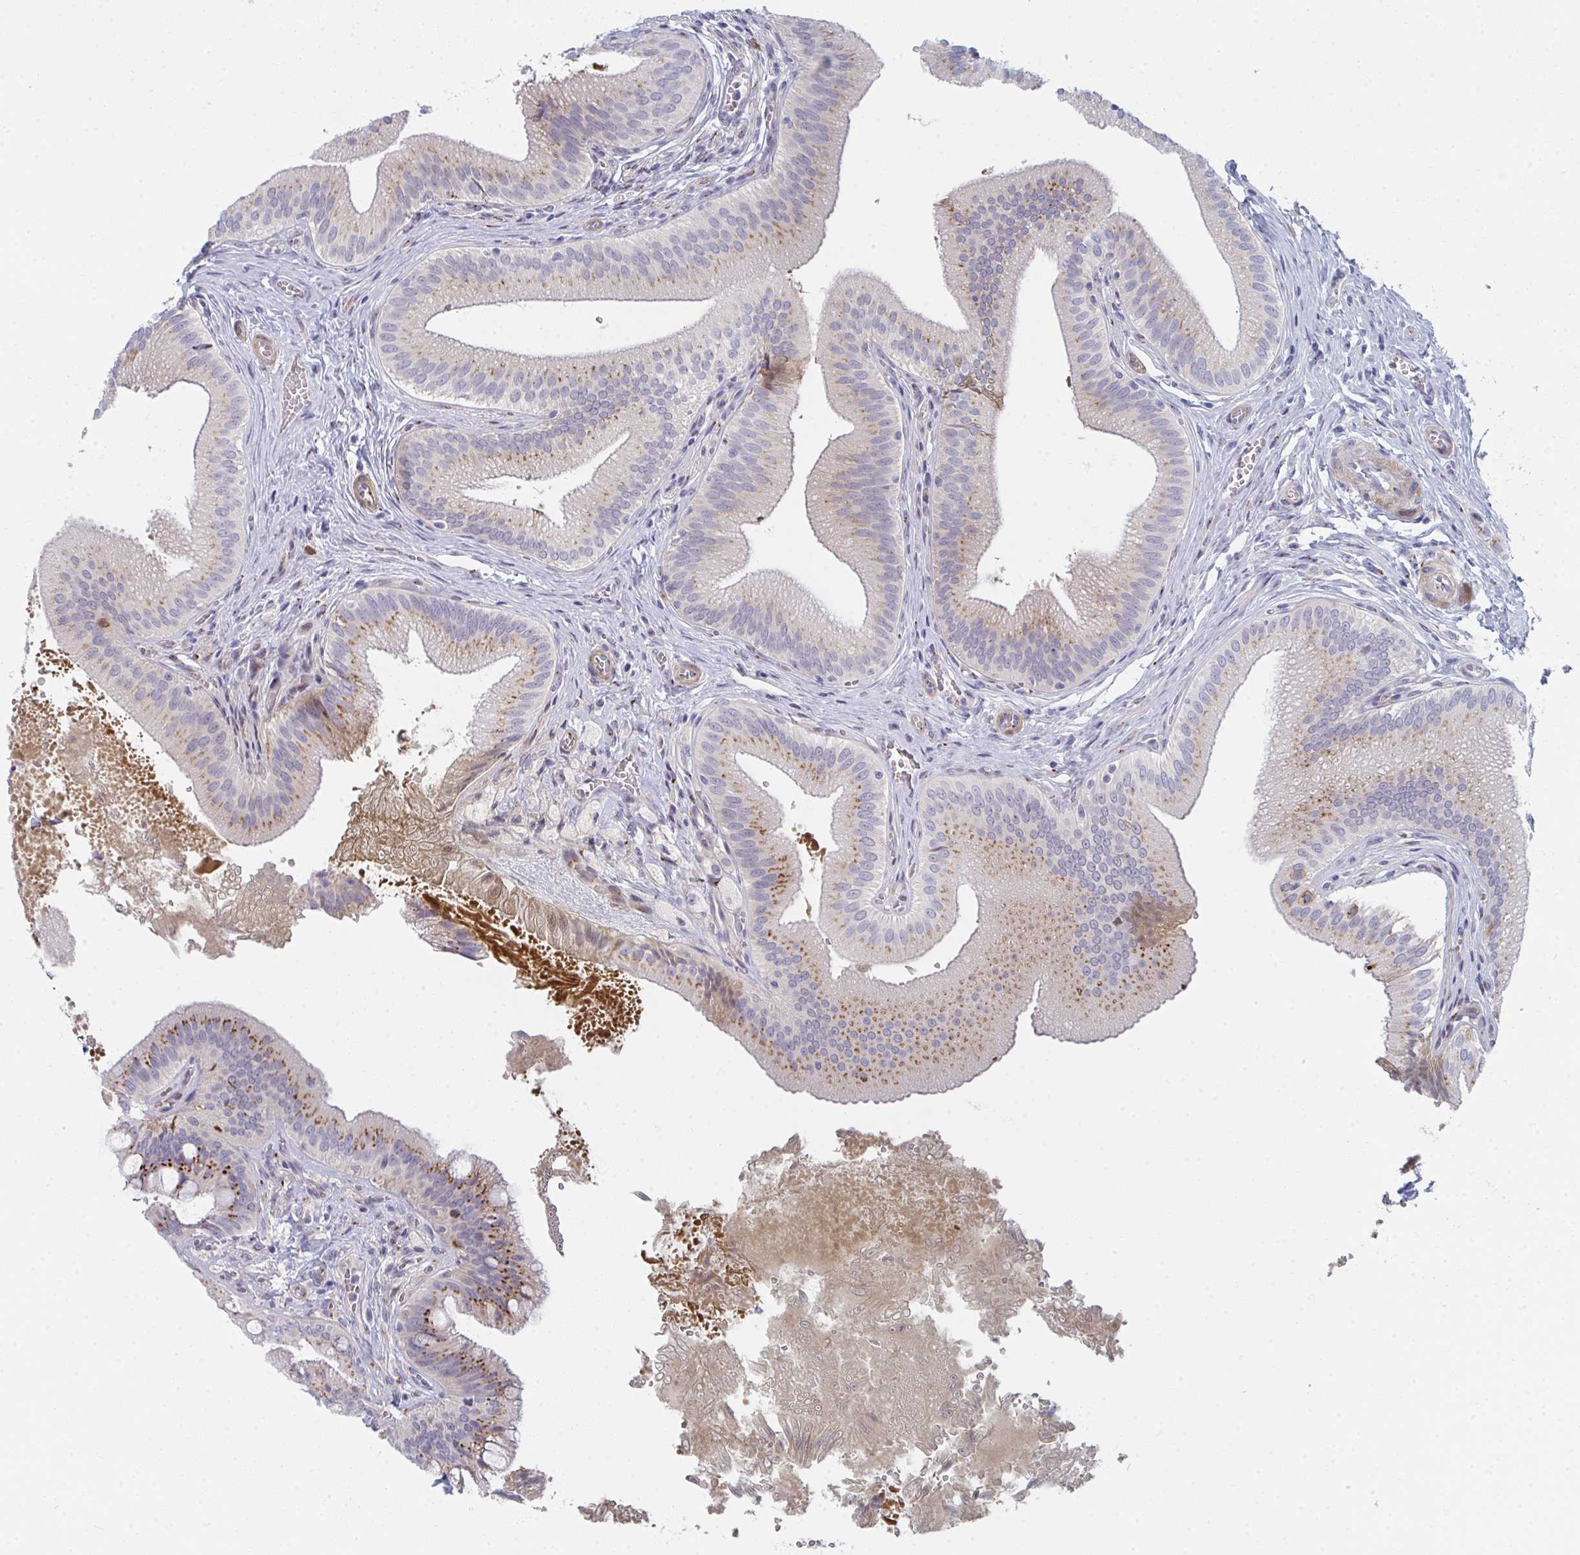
{"staining": {"intensity": "moderate", "quantity": "25%-75%", "location": "cytoplasmic/membranous"}, "tissue": "gallbladder", "cell_type": "Glandular cells", "image_type": "normal", "snomed": [{"axis": "morphology", "description": "Normal tissue, NOS"}, {"axis": "topography", "description": "Gallbladder"}], "caption": "There is medium levels of moderate cytoplasmic/membranous positivity in glandular cells of unremarkable gallbladder, as demonstrated by immunohistochemical staining (brown color).", "gene": "PSMG1", "patient": {"sex": "male", "age": 17}}